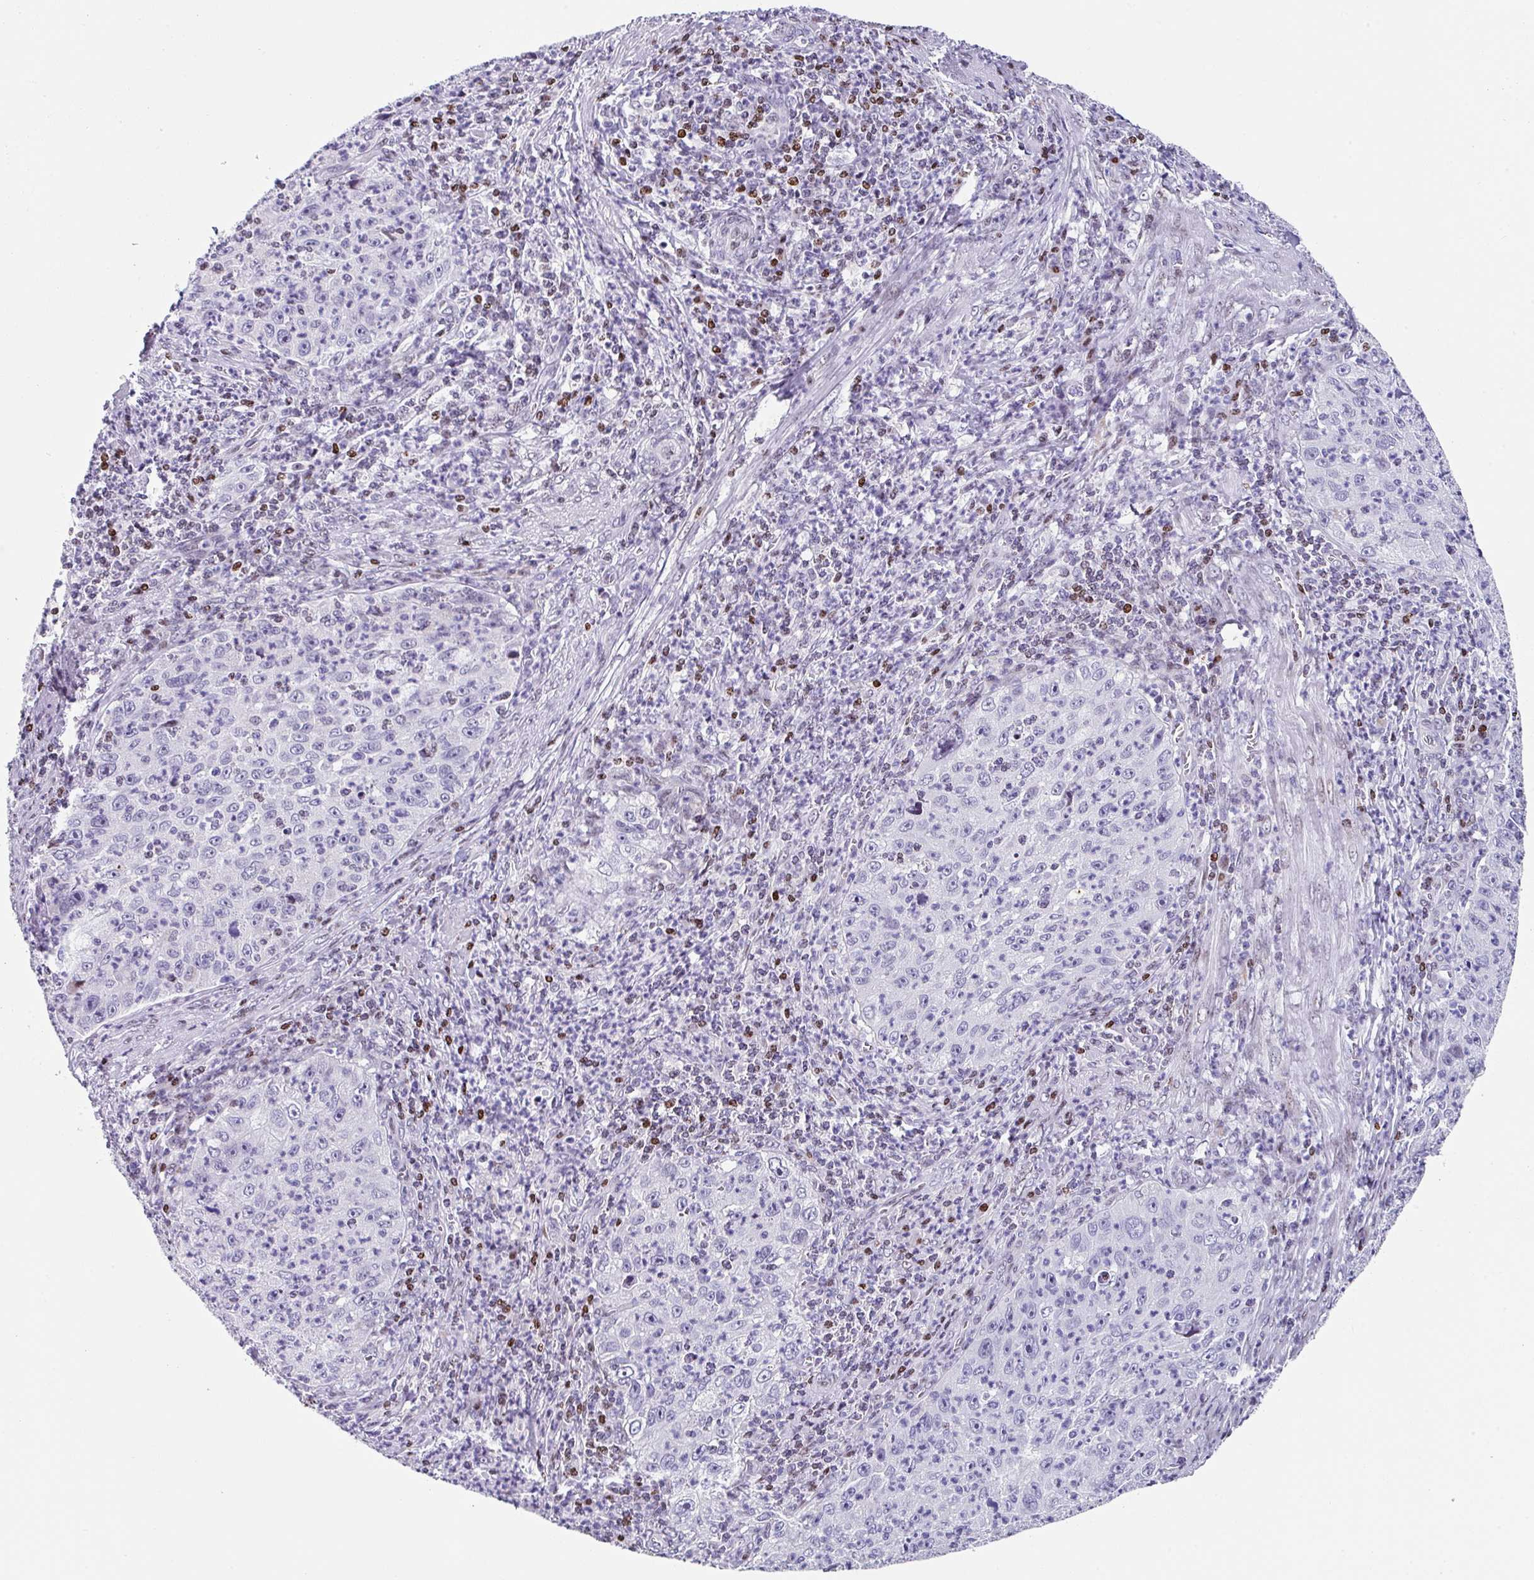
{"staining": {"intensity": "negative", "quantity": "none", "location": "none"}, "tissue": "cervical cancer", "cell_type": "Tumor cells", "image_type": "cancer", "snomed": [{"axis": "morphology", "description": "Squamous cell carcinoma, NOS"}, {"axis": "topography", "description": "Cervix"}], "caption": "Tumor cells are negative for brown protein staining in cervical squamous cell carcinoma.", "gene": "TCF3", "patient": {"sex": "female", "age": 30}}